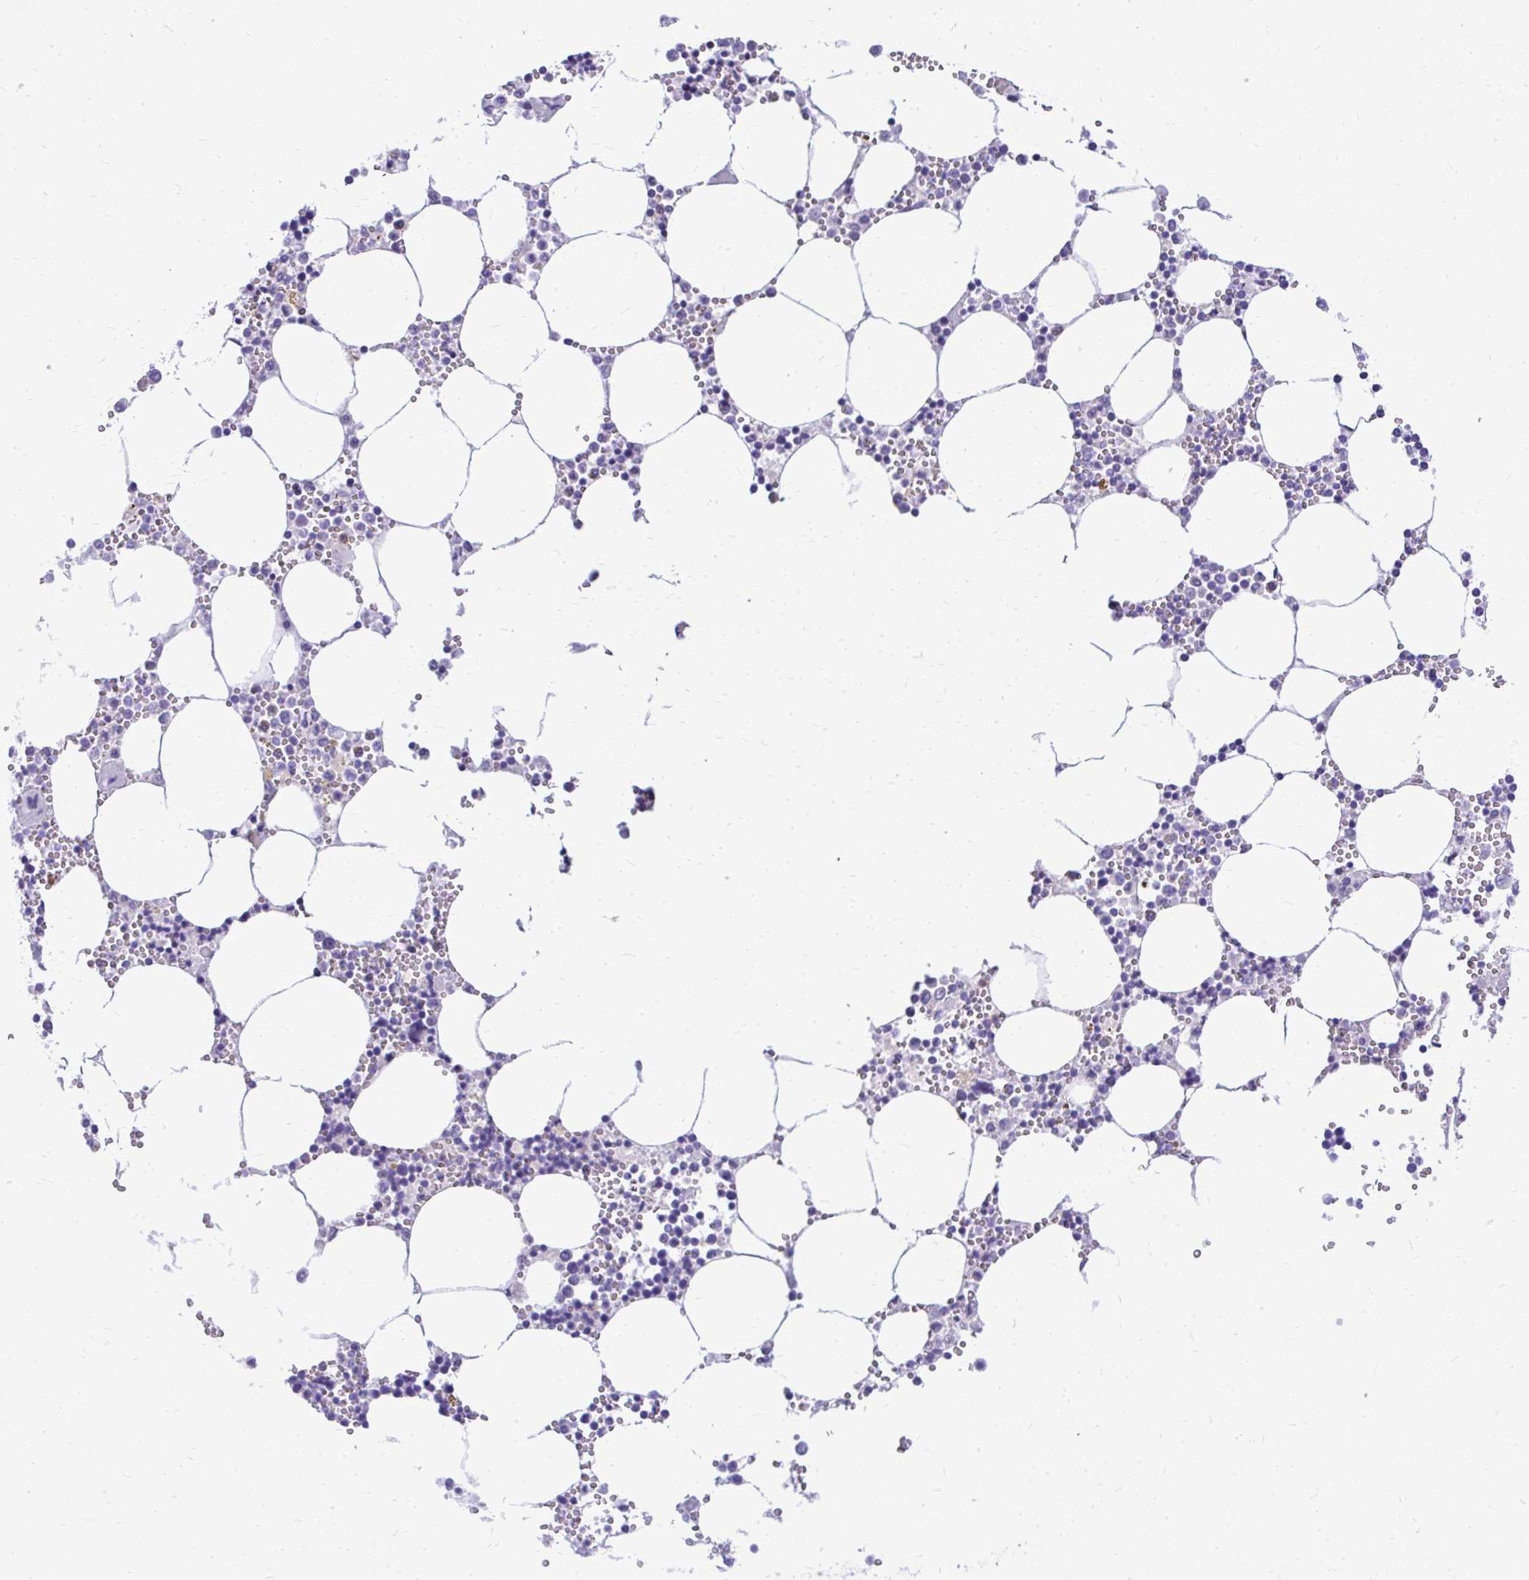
{"staining": {"intensity": "negative", "quantity": "none", "location": "none"}, "tissue": "bone marrow", "cell_type": "Hematopoietic cells", "image_type": "normal", "snomed": [{"axis": "morphology", "description": "Normal tissue, NOS"}, {"axis": "topography", "description": "Bone marrow"}], "caption": "Protein analysis of normal bone marrow exhibits no significant positivity in hematopoietic cells. The staining was performed using DAB to visualize the protein expression in brown, while the nuclei were stained in blue with hematoxylin (Magnification: 20x).", "gene": "ZSWIM9", "patient": {"sex": "male", "age": 54}}